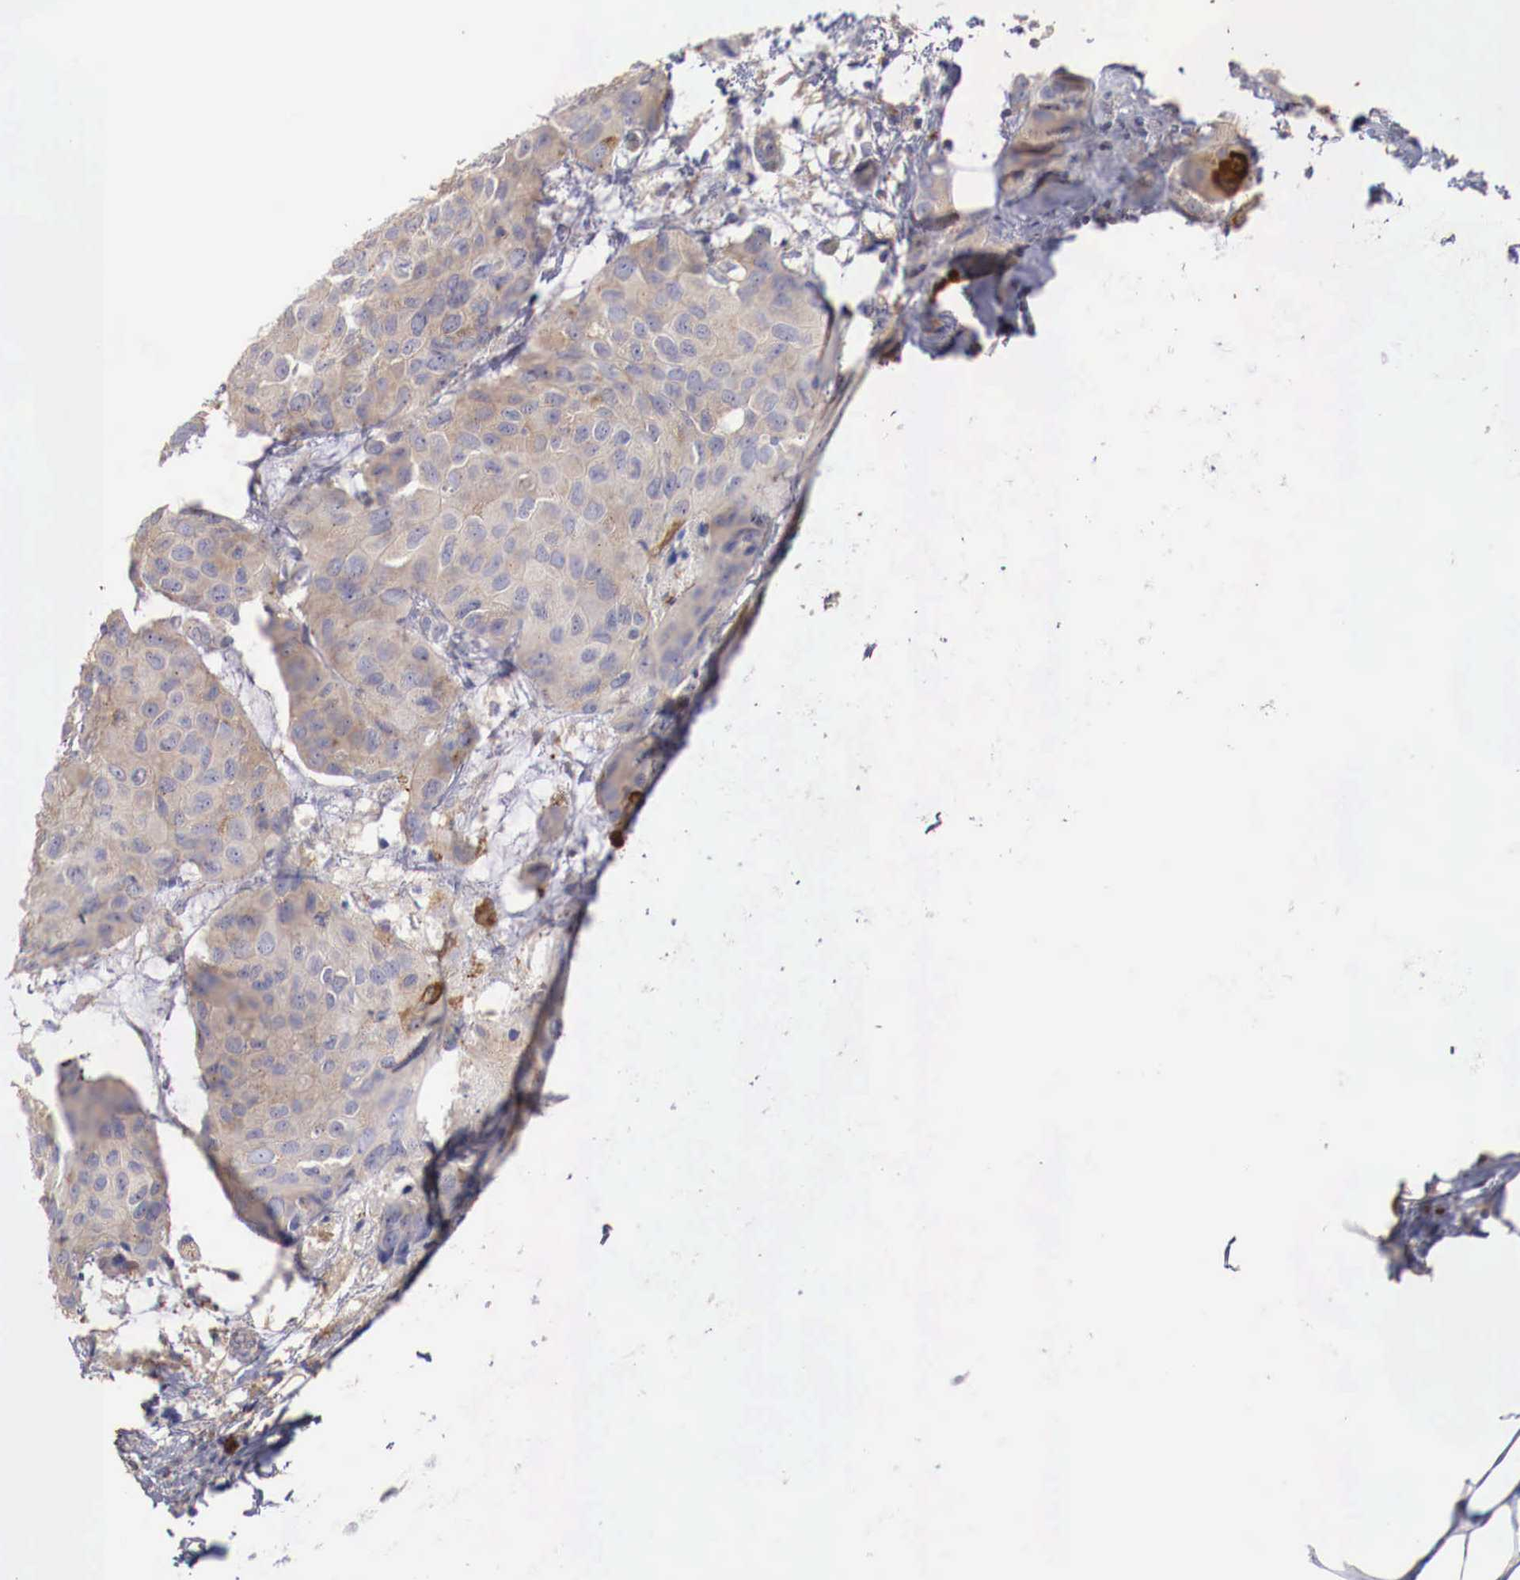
{"staining": {"intensity": "weak", "quantity": "25%-75%", "location": "cytoplasmic/membranous"}, "tissue": "breast cancer", "cell_type": "Tumor cells", "image_type": "cancer", "snomed": [{"axis": "morphology", "description": "Duct carcinoma"}, {"axis": "topography", "description": "Breast"}], "caption": "Infiltrating ductal carcinoma (breast) stained with IHC demonstrates weak cytoplasmic/membranous staining in approximately 25%-75% of tumor cells.", "gene": "PITPNA", "patient": {"sex": "female", "age": 68}}